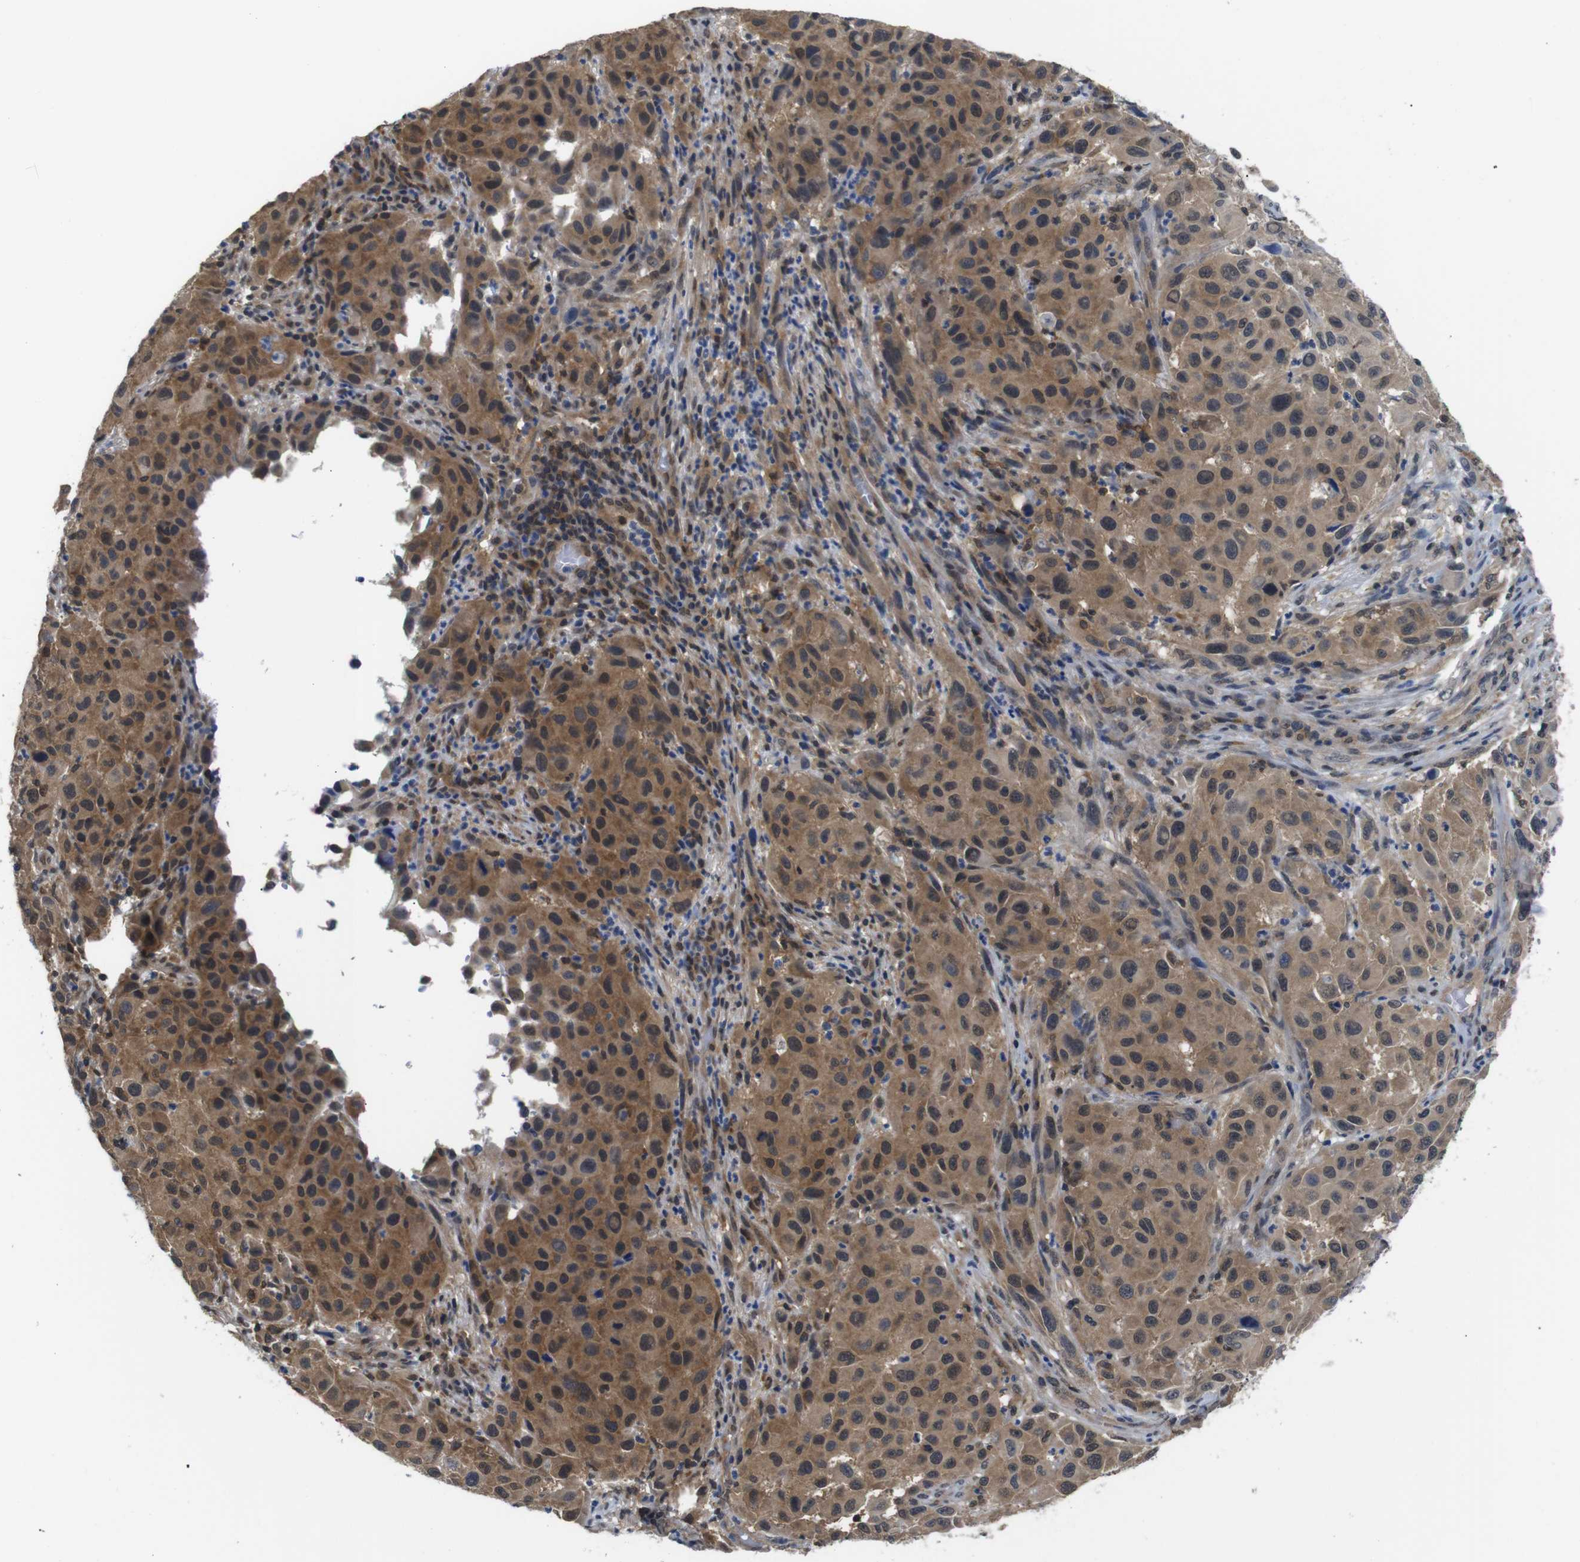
{"staining": {"intensity": "moderate", "quantity": ">75%", "location": "cytoplasmic/membranous"}, "tissue": "melanoma", "cell_type": "Tumor cells", "image_type": "cancer", "snomed": [{"axis": "morphology", "description": "Malignant melanoma, Metastatic site"}, {"axis": "topography", "description": "Lymph node"}], "caption": "Human melanoma stained with a protein marker exhibits moderate staining in tumor cells.", "gene": "UBXN1", "patient": {"sex": "male", "age": 61}}